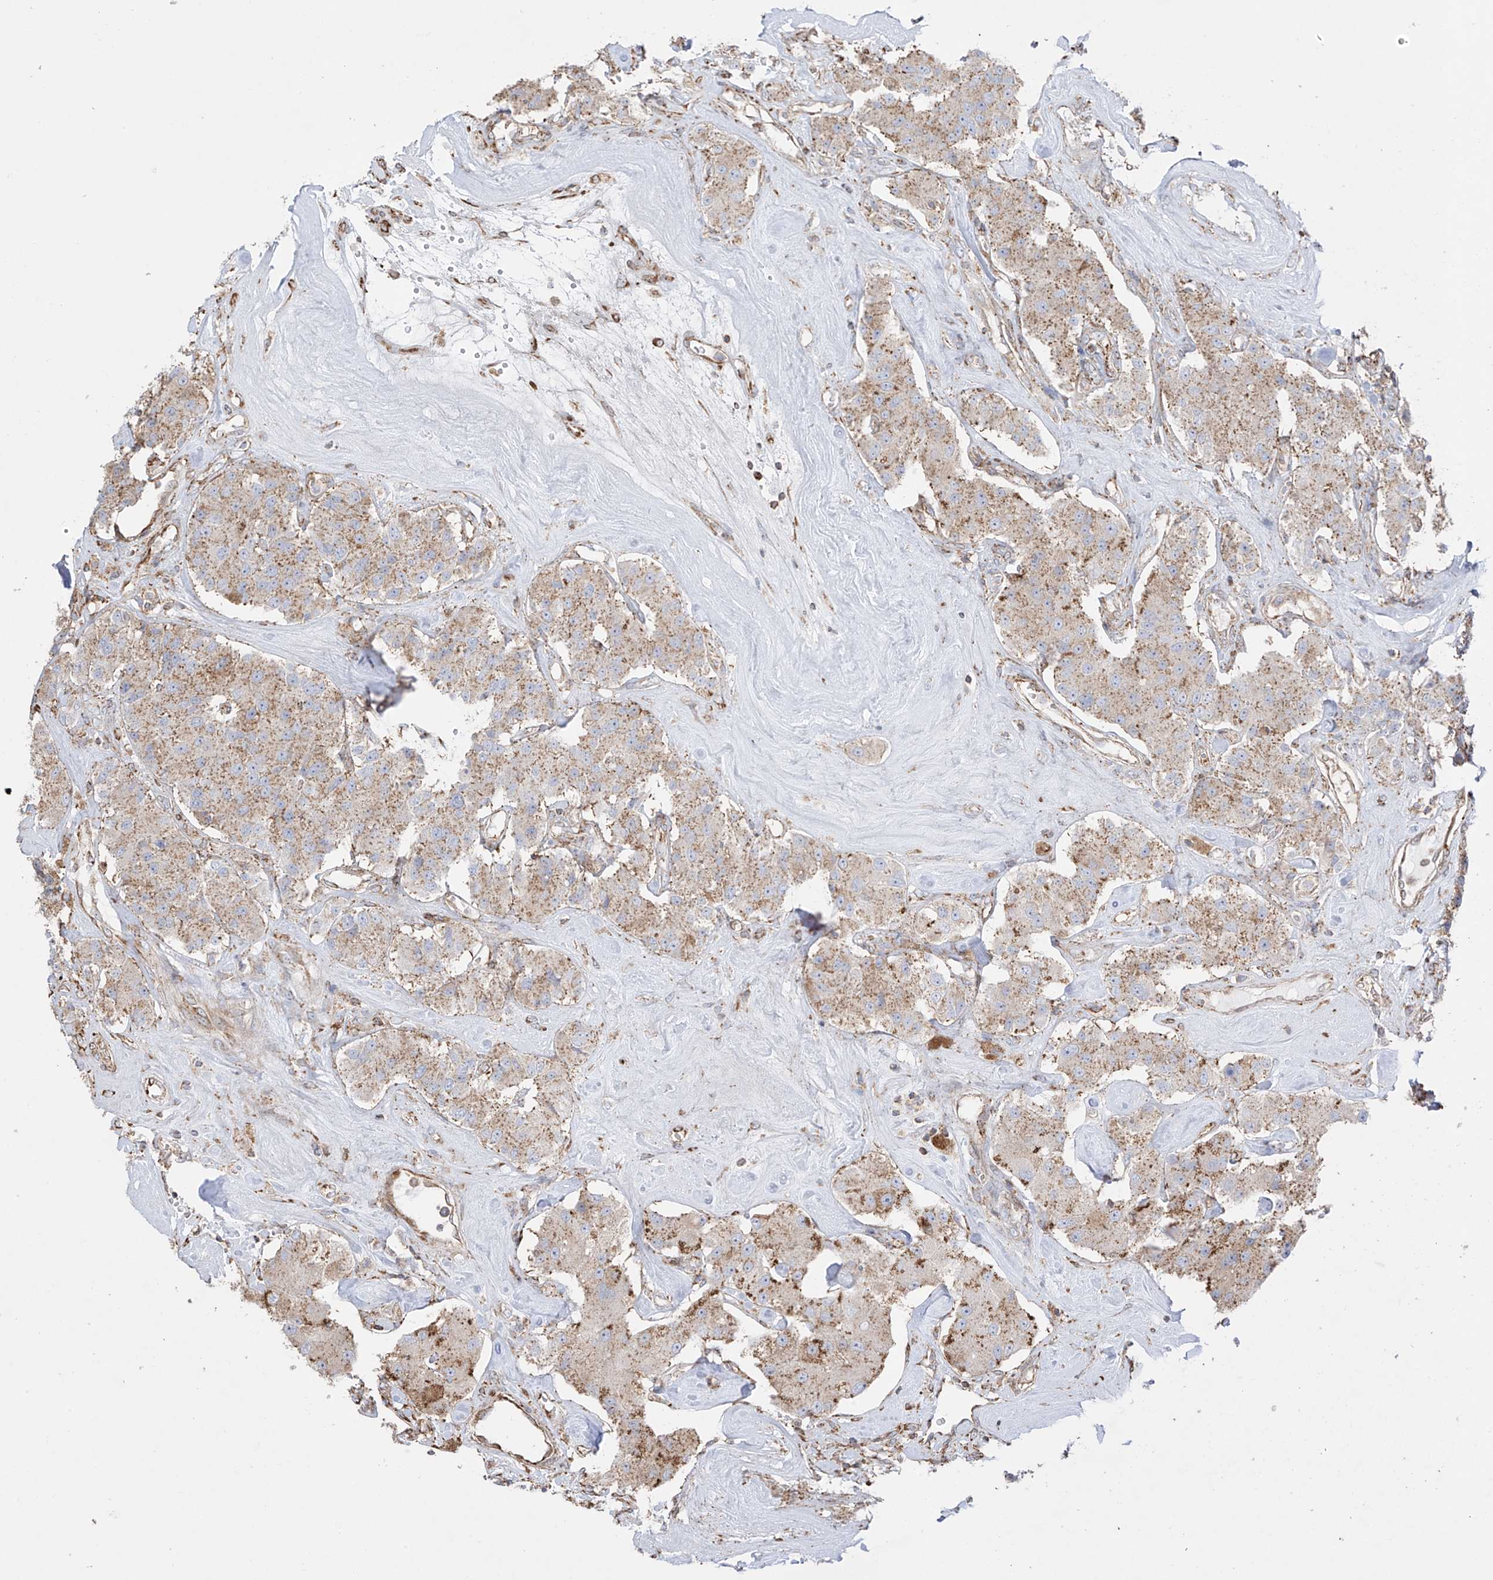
{"staining": {"intensity": "moderate", "quantity": ">75%", "location": "cytoplasmic/membranous"}, "tissue": "carcinoid", "cell_type": "Tumor cells", "image_type": "cancer", "snomed": [{"axis": "morphology", "description": "Carcinoid, malignant, NOS"}, {"axis": "topography", "description": "Pancreas"}], "caption": "Human carcinoid stained with a protein marker demonstrates moderate staining in tumor cells.", "gene": "XKR3", "patient": {"sex": "male", "age": 41}}